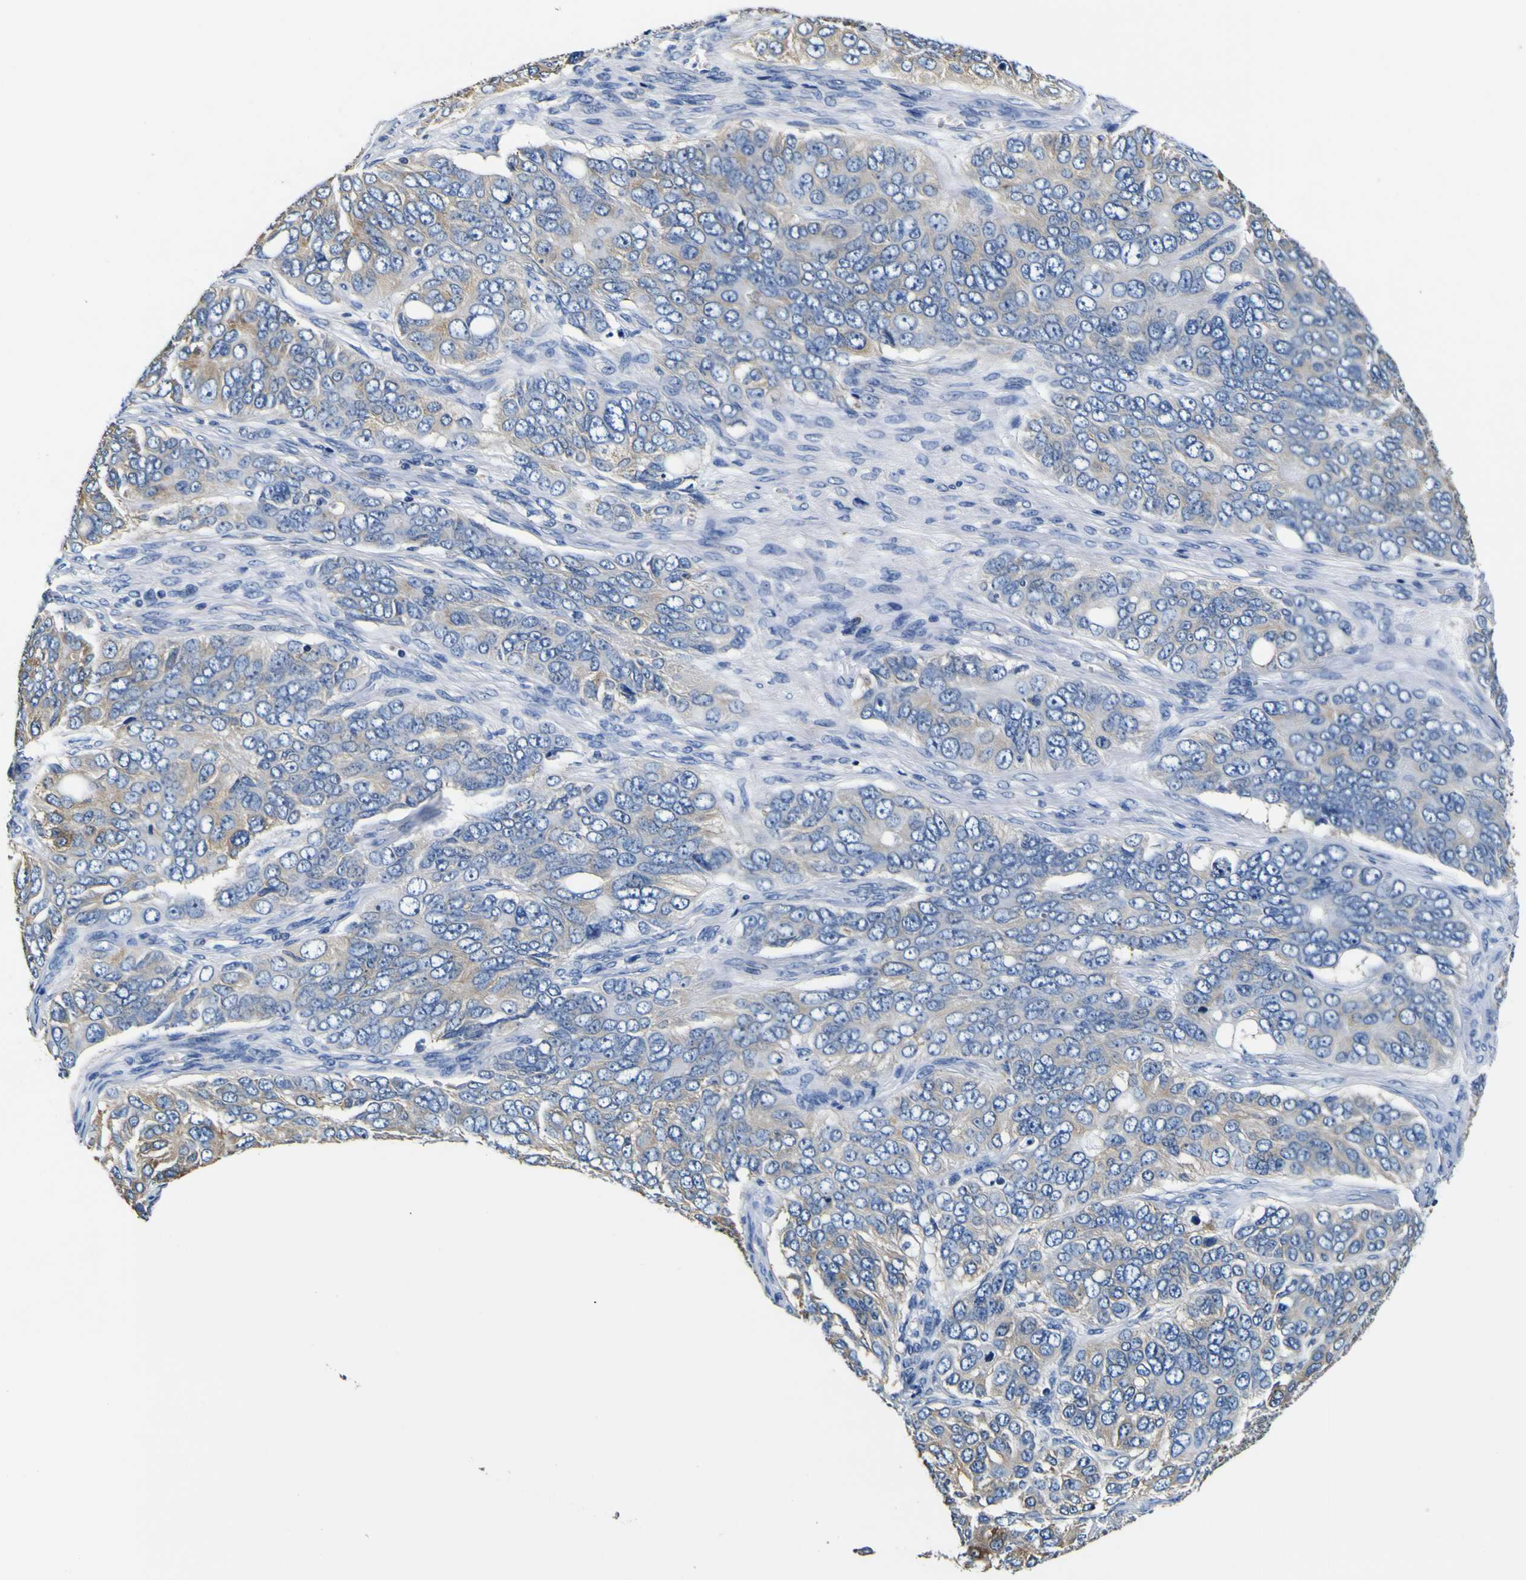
{"staining": {"intensity": "weak", "quantity": "25%-75%", "location": "cytoplasmic/membranous"}, "tissue": "ovarian cancer", "cell_type": "Tumor cells", "image_type": "cancer", "snomed": [{"axis": "morphology", "description": "Carcinoma, endometroid"}, {"axis": "topography", "description": "Ovary"}], "caption": "Immunohistochemical staining of human ovarian endometroid carcinoma exhibits weak cytoplasmic/membranous protein staining in approximately 25%-75% of tumor cells.", "gene": "TUBA1B", "patient": {"sex": "female", "age": 51}}